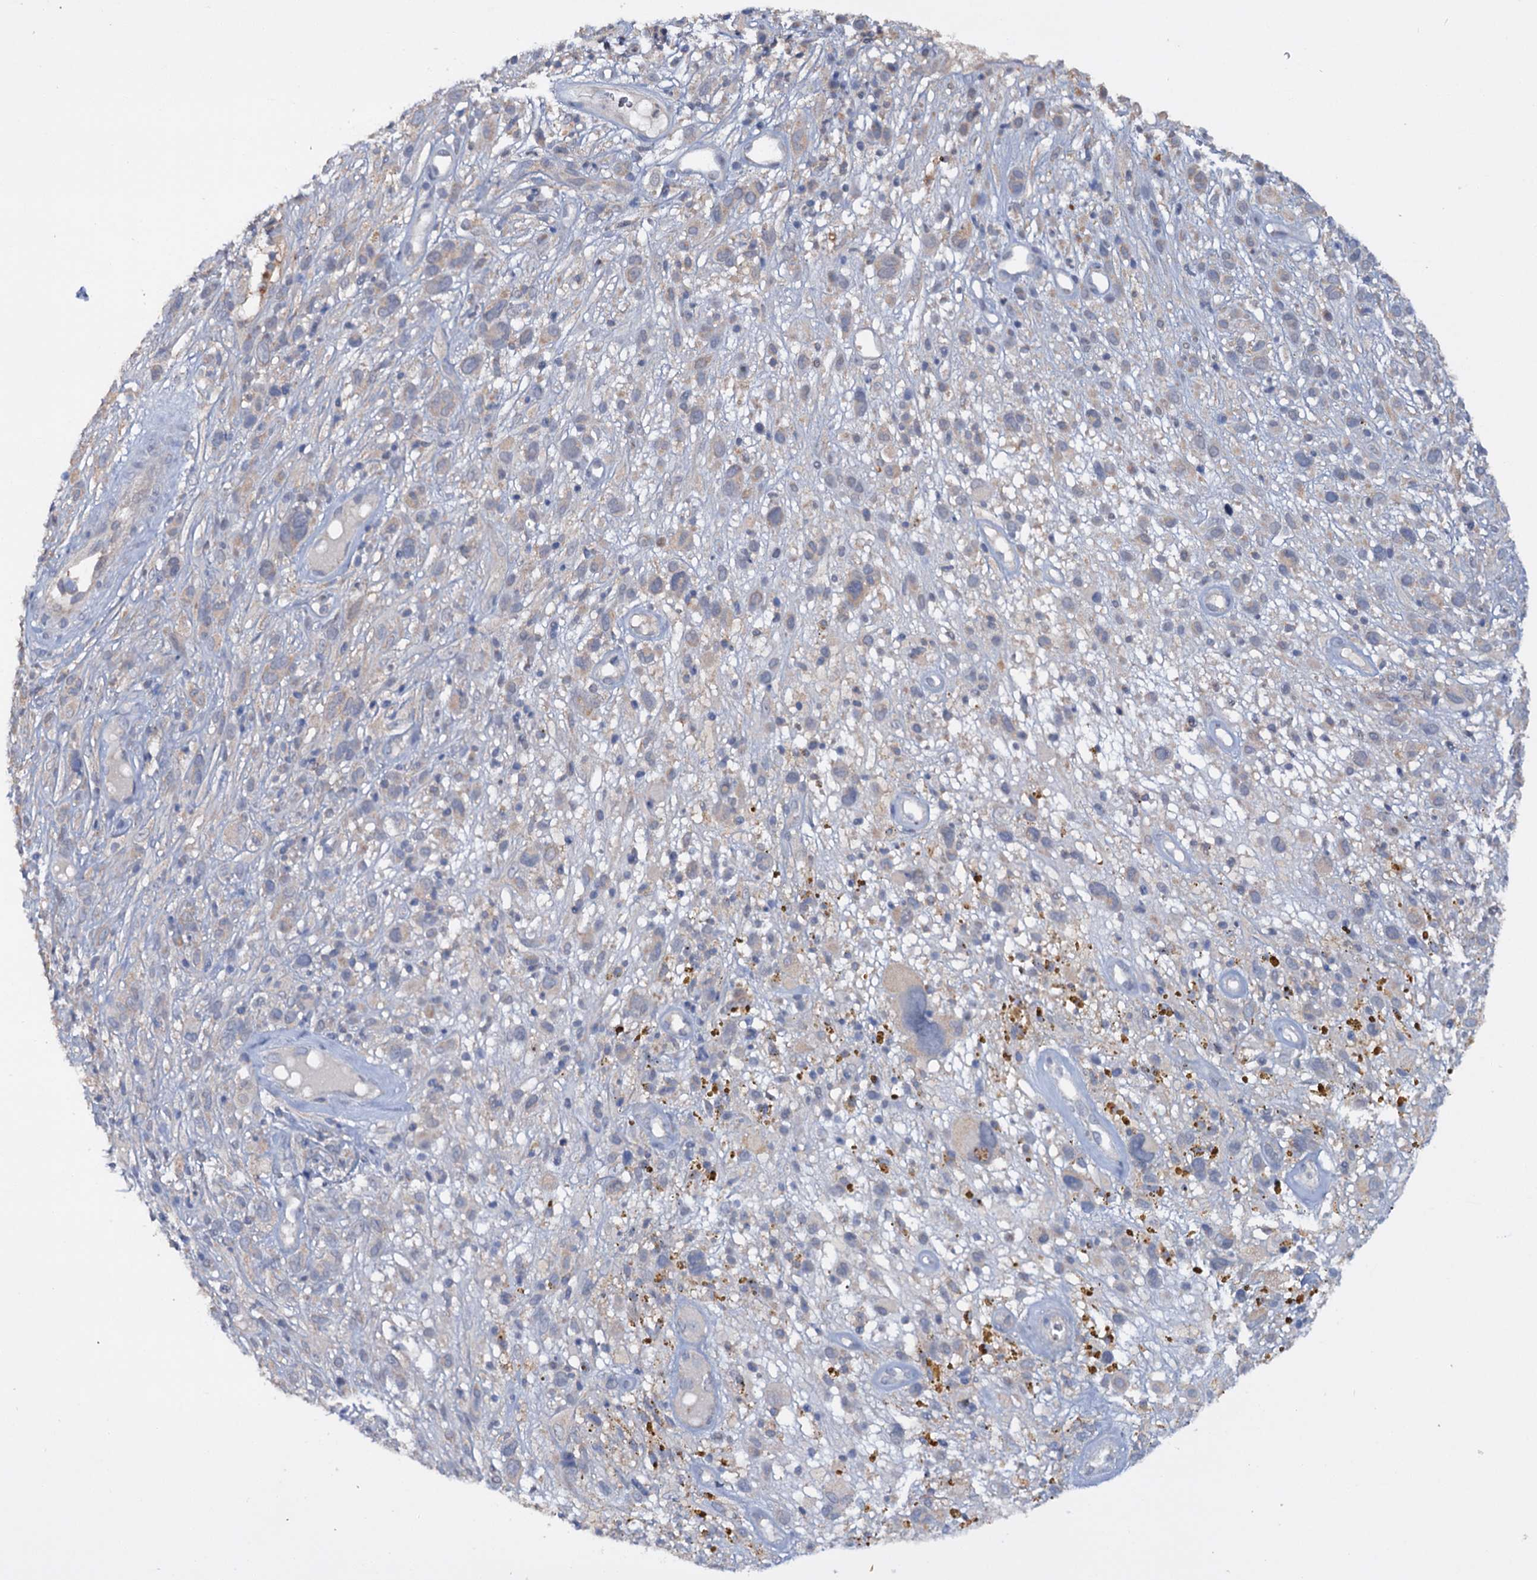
{"staining": {"intensity": "negative", "quantity": "none", "location": "none"}, "tissue": "melanoma", "cell_type": "Tumor cells", "image_type": "cancer", "snomed": [{"axis": "morphology", "description": "Malignant melanoma, NOS"}, {"axis": "topography", "description": "Skin of trunk"}], "caption": "Immunohistochemistry of malignant melanoma demonstrates no expression in tumor cells.", "gene": "ETFBKMT", "patient": {"sex": "male", "age": 71}}